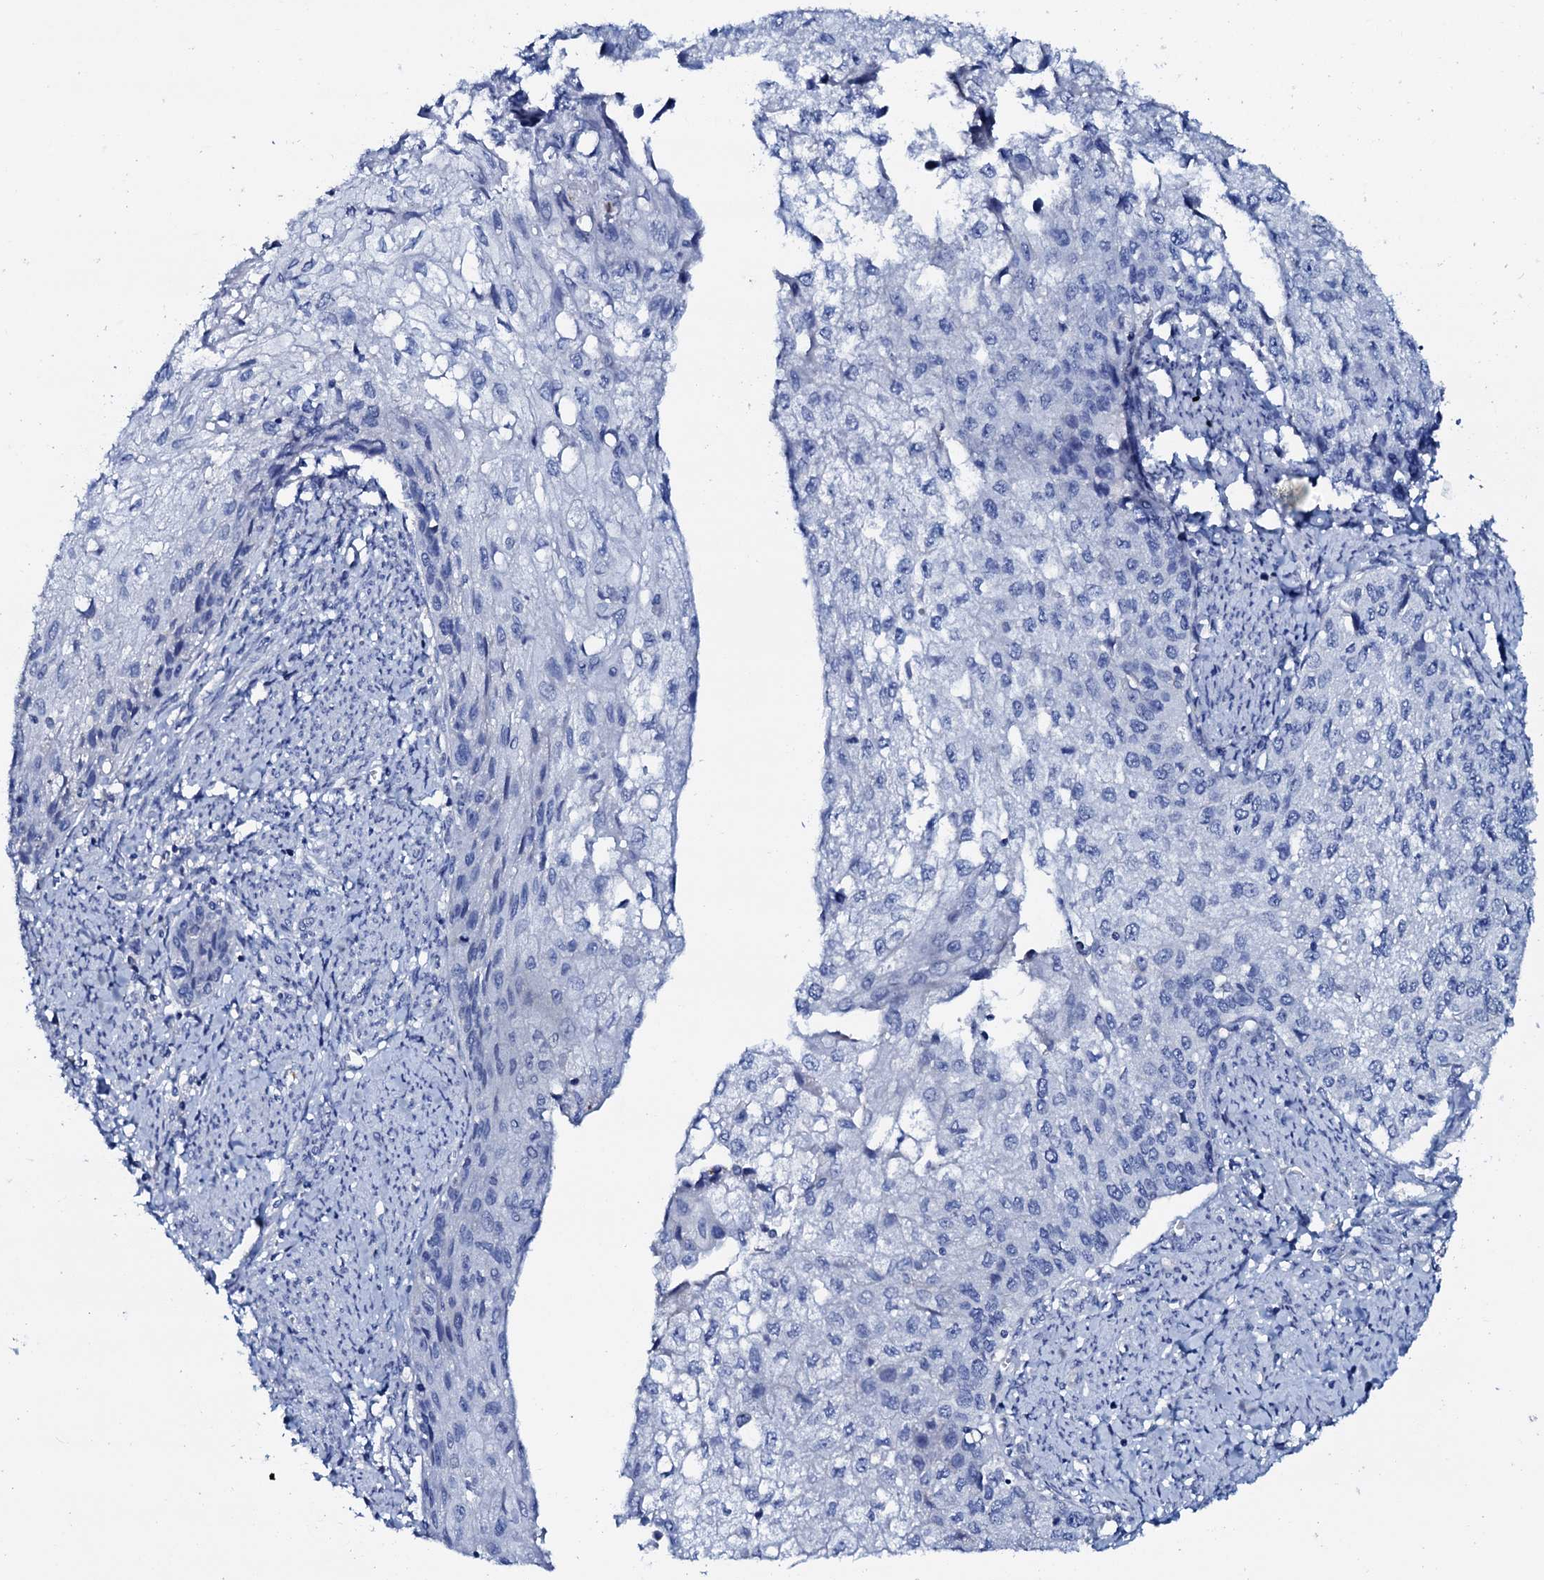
{"staining": {"intensity": "negative", "quantity": "none", "location": "none"}, "tissue": "cervical cancer", "cell_type": "Tumor cells", "image_type": "cancer", "snomed": [{"axis": "morphology", "description": "Squamous cell carcinoma, NOS"}, {"axis": "topography", "description": "Cervix"}], "caption": "This is a micrograph of IHC staining of squamous cell carcinoma (cervical), which shows no staining in tumor cells.", "gene": "AMER2", "patient": {"sex": "female", "age": 67}}